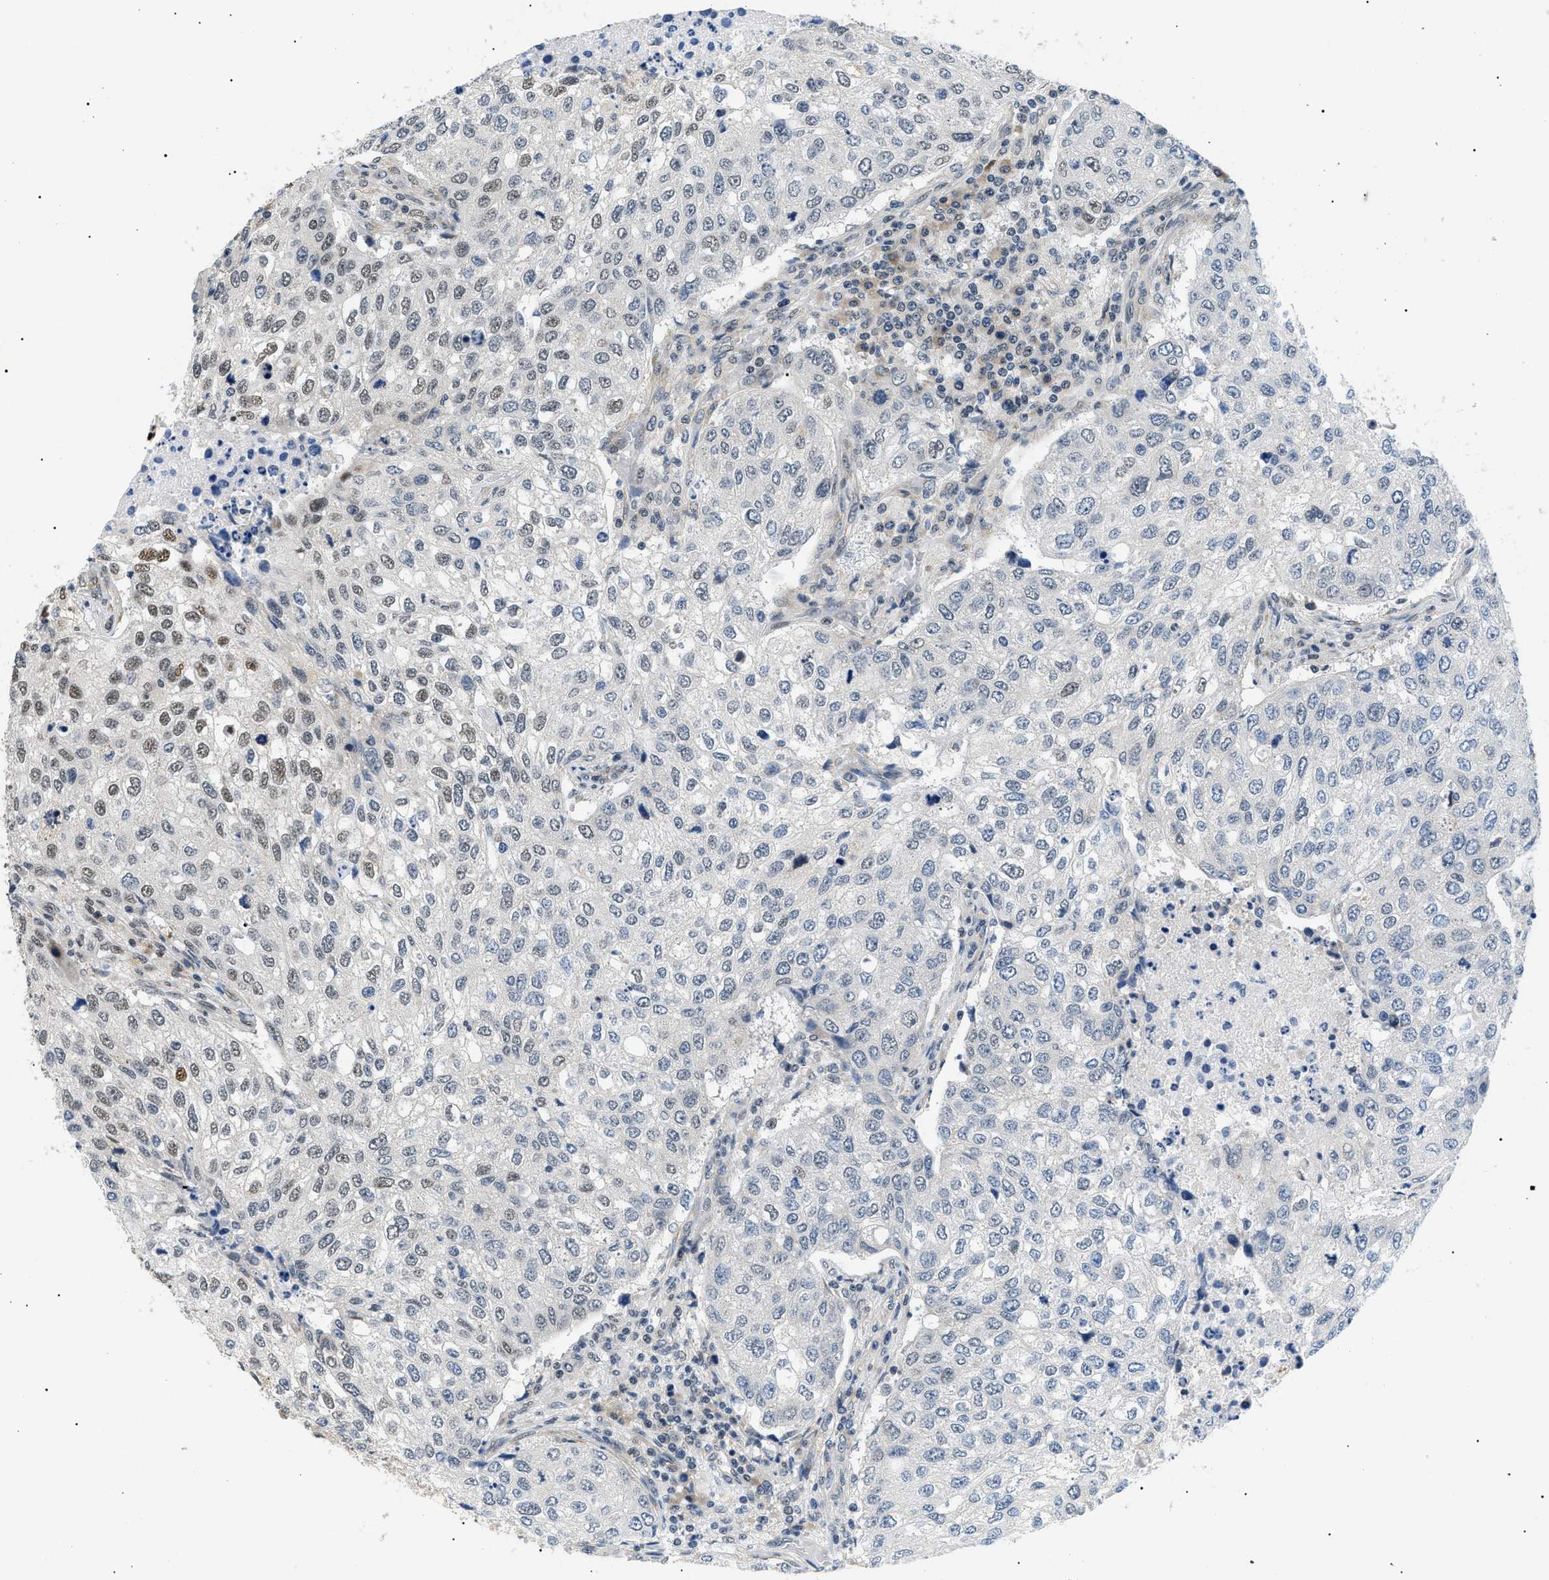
{"staining": {"intensity": "strong", "quantity": "25%-75%", "location": "nuclear"}, "tissue": "urothelial cancer", "cell_type": "Tumor cells", "image_type": "cancer", "snomed": [{"axis": "morphology", "description": "Urothelial carcinoma, High grade"}, {"axis": "topography", "description": "Lymph node"}, {"axis": "topography", "description": "Urinary bladder"}], "caption": "Immunohistochemical staining of human high-grade urothelial carcinoma exhibits high levels of strong nuclear positivity in about 25%-75% of tumor cells.", "gene": "CWC25", "patient": {"sex": "male", "age": 51}}